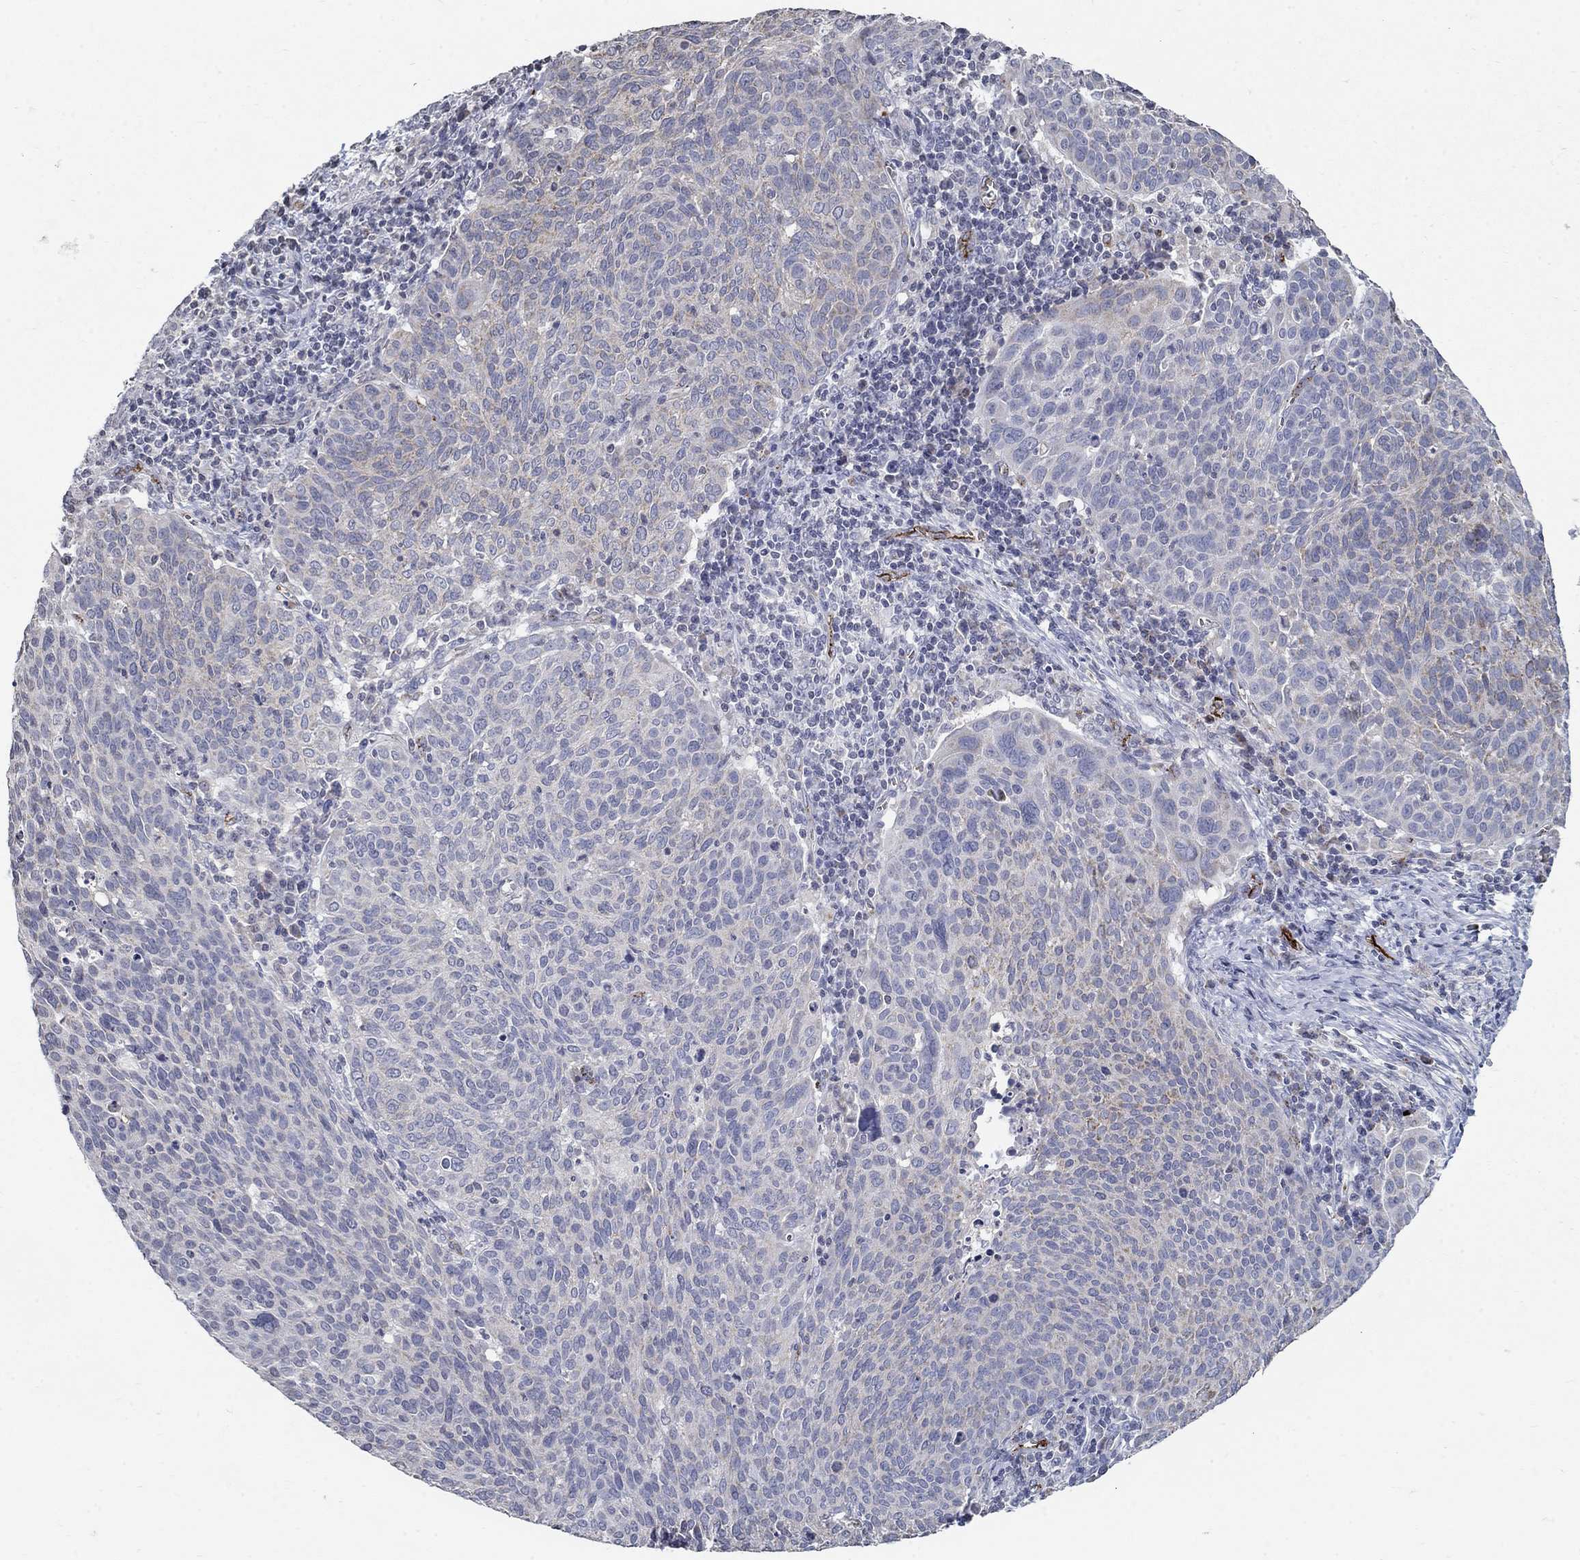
{"staining": {"intensity": "moderate", "quantity": "<25%", "location": "cytoplasmic/membranous"}, "tissue": "cervical cancer", "cell_type": "Tumor cells", "image_type": "cancer", "snomed": [{"axis": "morphology", "description": "Squamous cell carcinoma, NOS"}, {"axis": "topography", "description": "Cervix"}], "caption": "Immunohistochemistry (IHC) image of neoplastic tissue: cervical cancer (squamous cell carcinoma) stained using IHC reveals low levels of moderate protein expression localized specifically in the cytoplasmic/membranous of tumor cells, appearing as a cytoplasmic/membranous brown color.", "gene": "TINAG", "patient": {"sex": "female", "age": 39}}